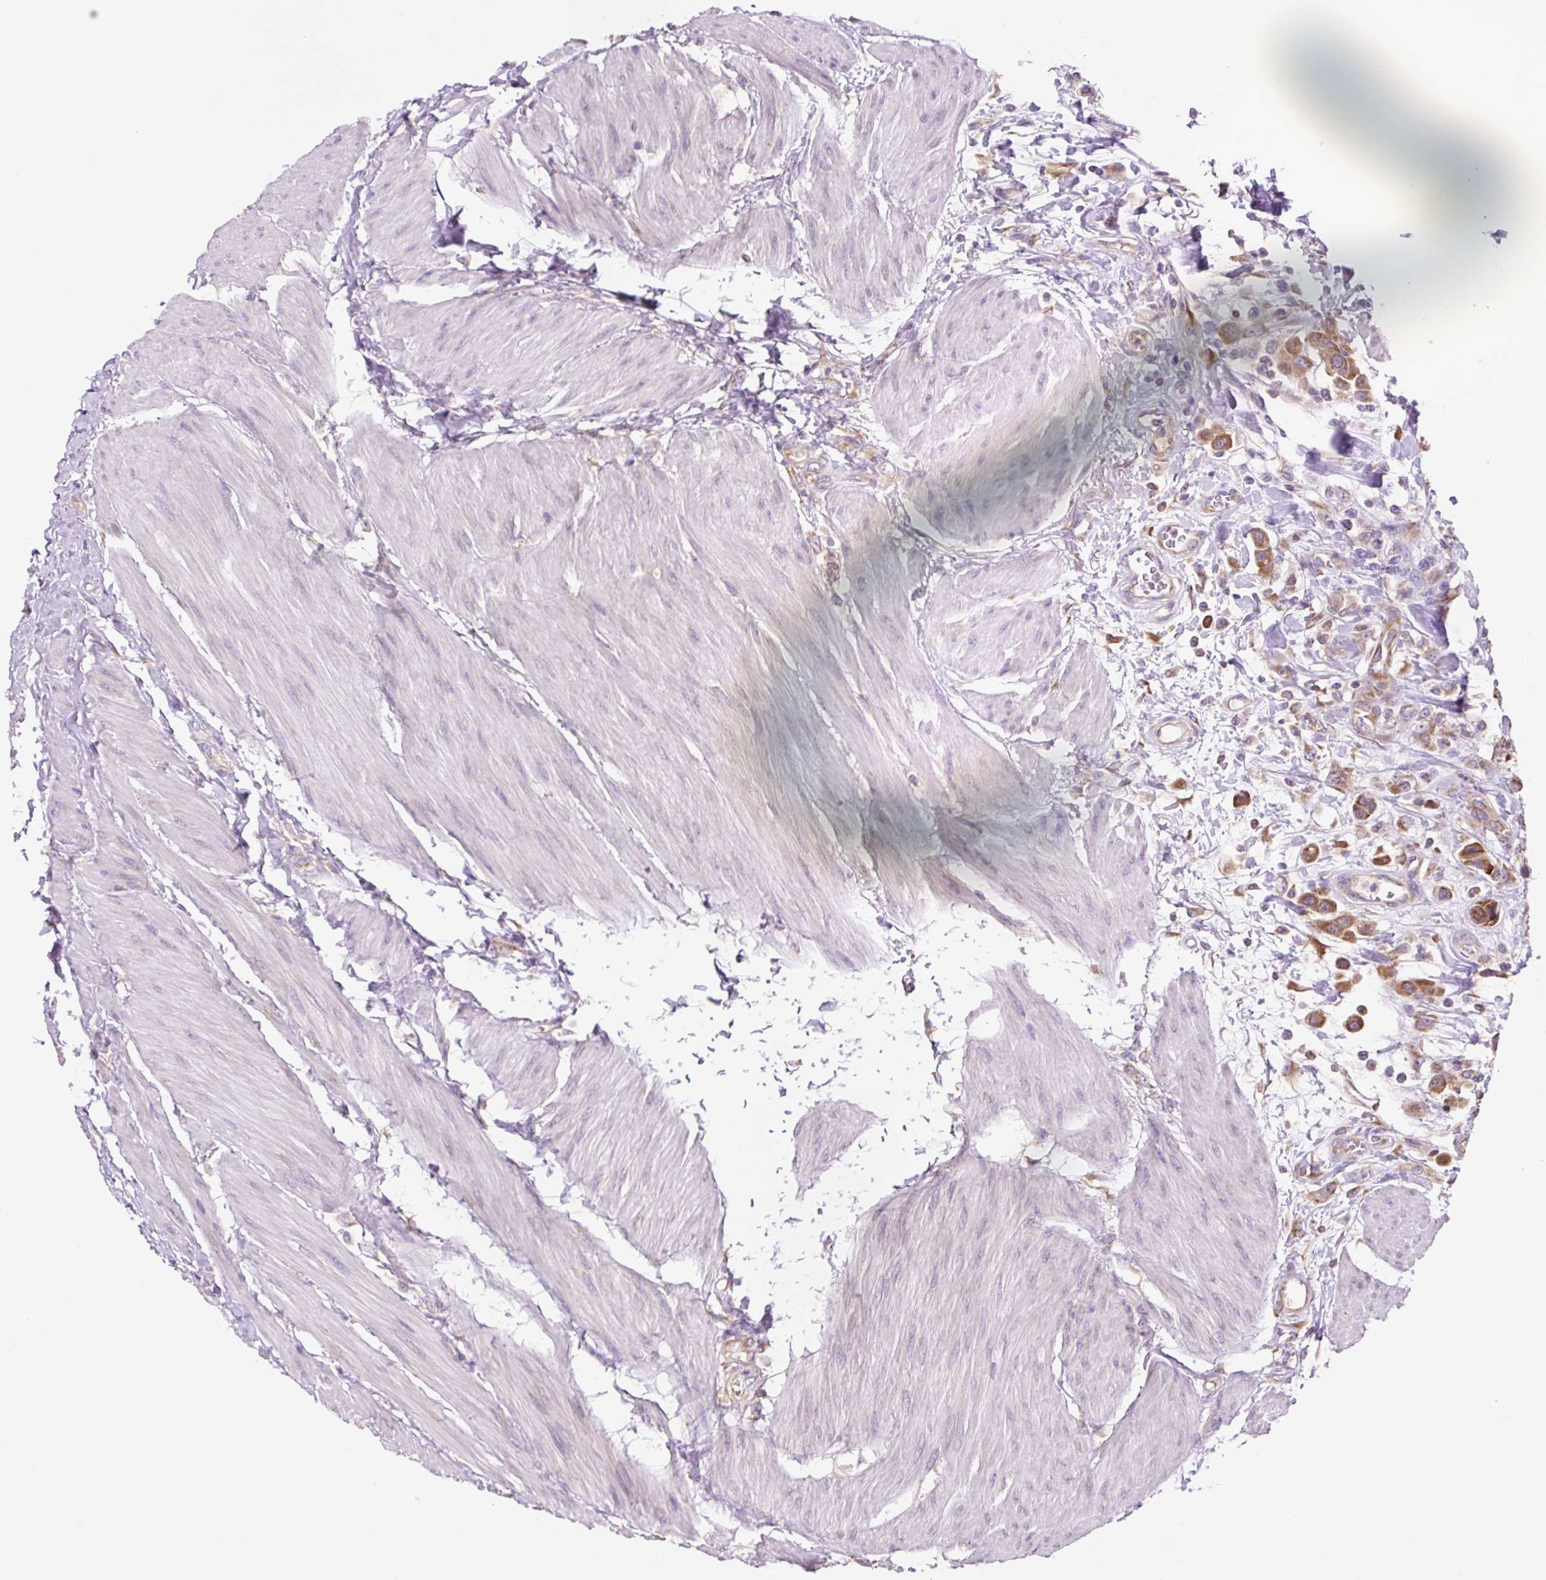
{"staining": {"intensity": "moderate", "quantity": ">75%", "location": "cytoplasmic/membranous"}, "tissue": "urothelial cancer", "cell_type": "Tumor cells", "image_type": "cancer", "snomed": [{"axis": "morphology", "description": "Urothelial carcinoma, High grade"}, {"axis": "topography", "description": "Urinary bladder"}], "caption": "This image demonstrates immunohistochemistry (IHC) staining of urothelial carcinoma (high-grade), with medium moderate cytoplasmic/membranous staining in about >75% of tumor cells.", "gene": "RPS23", "patient": {"sex": "male", "age": 50}}